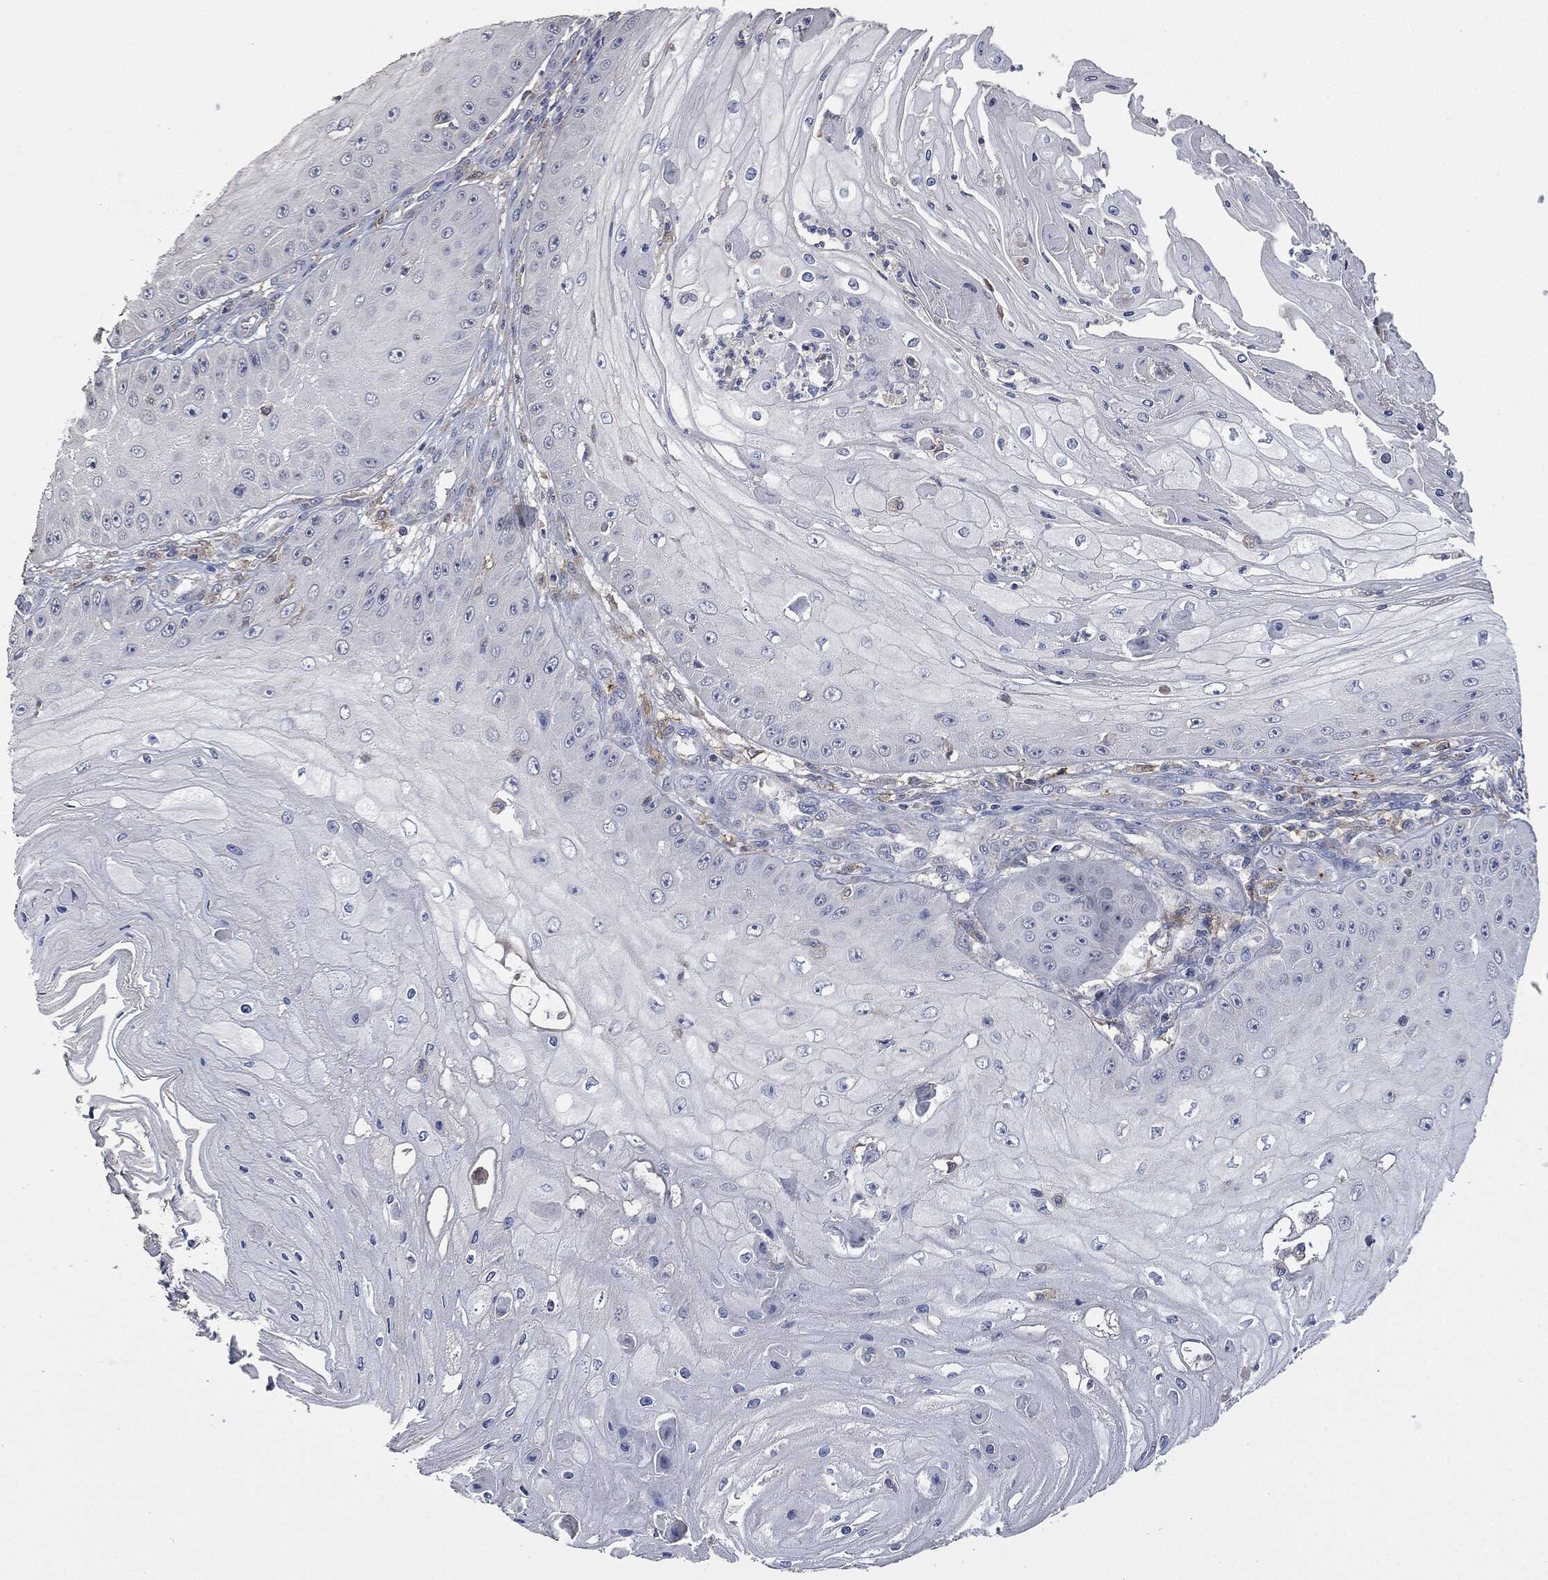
{"staining": {"intensity": "negative", "quantity": "none", "location": "none"}, "tissue": "skin cancer", "cell_type": "Tumor cells", "image_type": "cancer", "snomed": [{"axis": "morphology", "description": "Inflammation, NOS"}, {"axis": "morphology", "description": "Squamous cell carcinoma, NOS"}, {"axis": "topography", "description": "Skin"}], "caption": "High magnification brightfield microscopy of skin cancer (squamous cell carcinoma) stained with DAB (3,3'-diaminobenzidine) (brown) and counterstained with hematoxylin (blue): tumor cells show no significant positivity.", "gene": "CD33", "patient": {"sex": "male", "age": 70}}